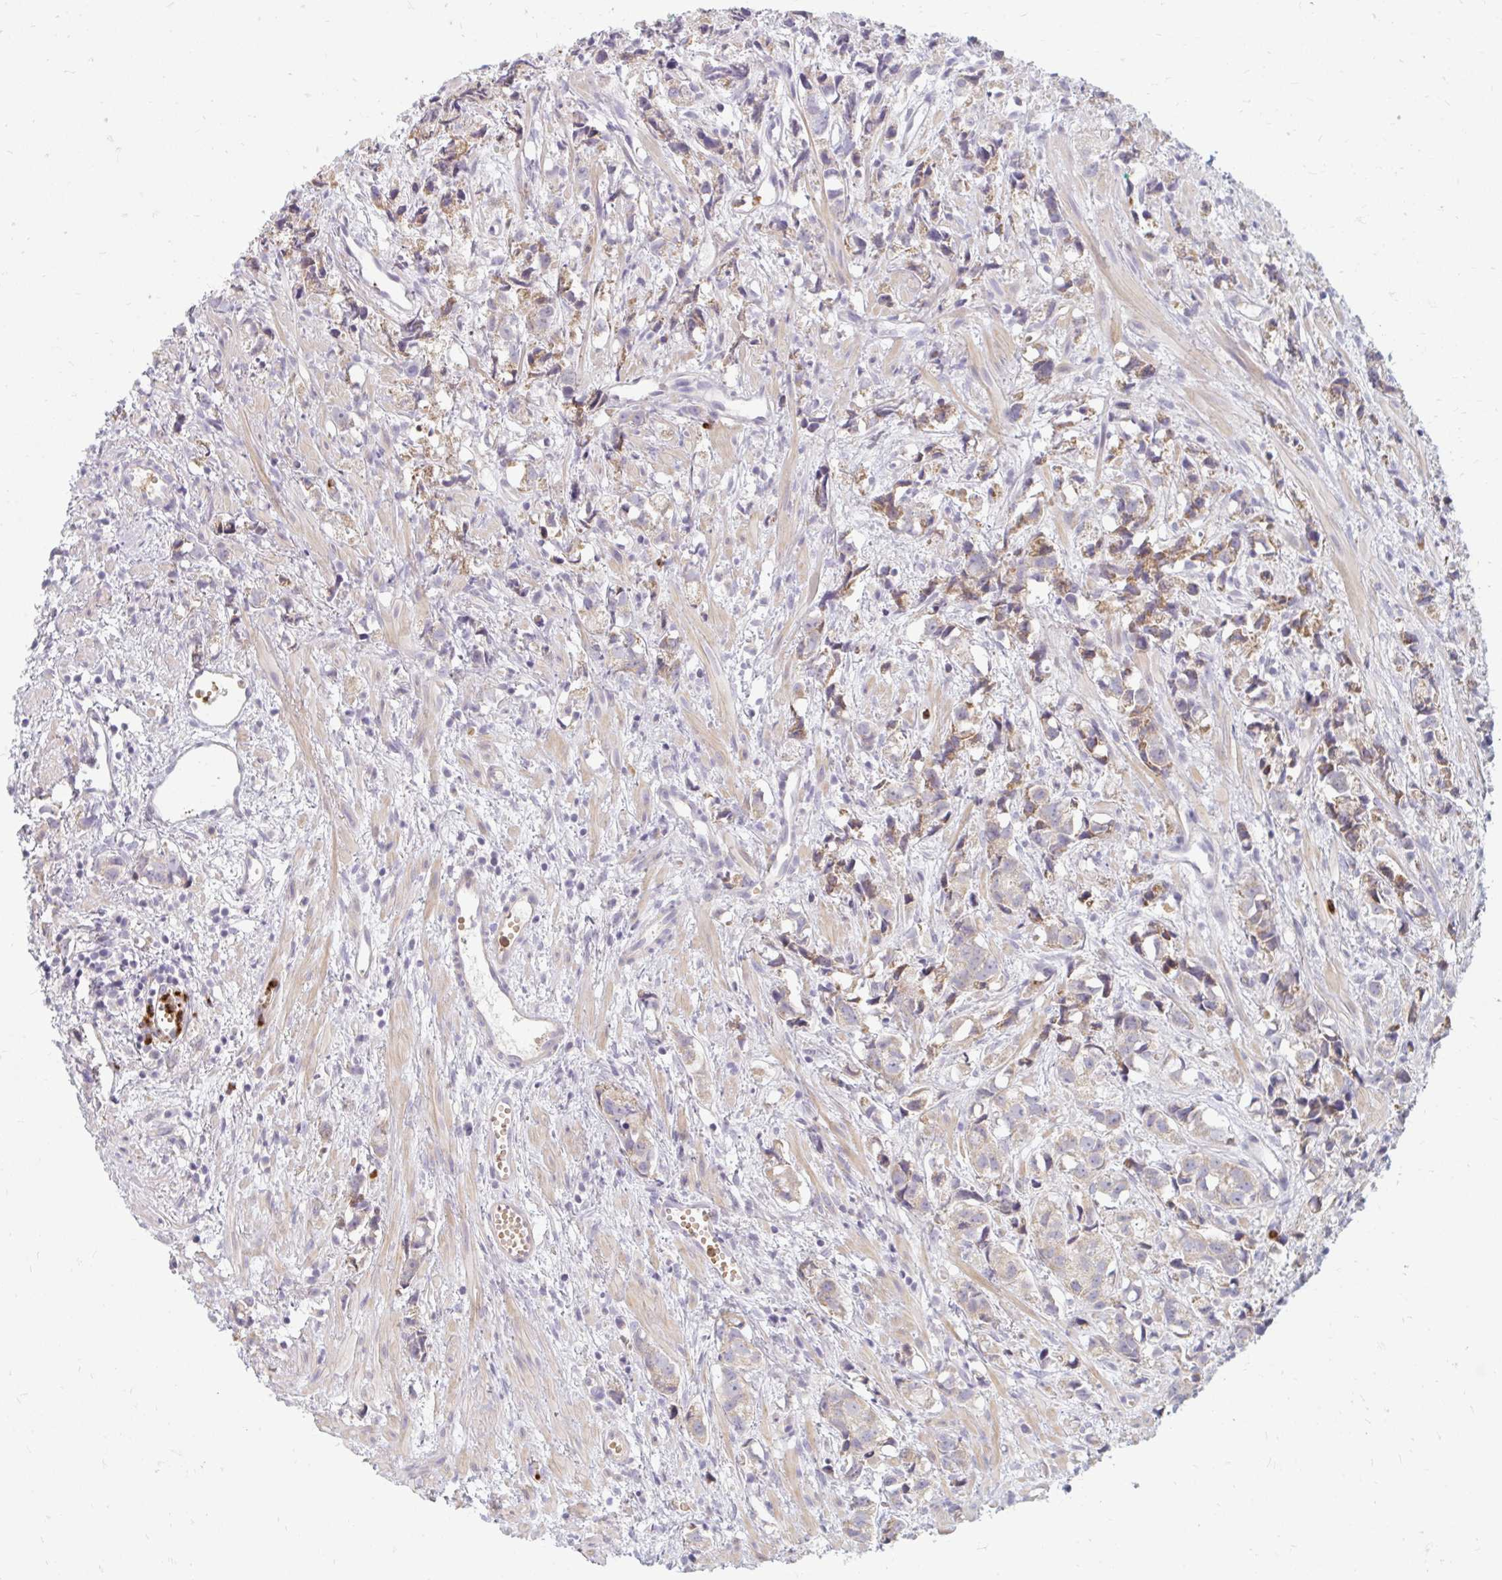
{"staining": {"intensity": "moderate", "quantity": "<25%", "location": "cytoplasmic/membranous"}, "tissue": "prostate cancer", "cell_type": "Tumor cells", "image_type": "cancer", "snomed": [{"axis": "morphology", "description": "Adenocarcinoma, High grade"}, {"axis": "topography", "description": "Prostate"}], "caption": "Immunohistochemical staining of human high-grade adenocarcinoma (prostate) demonstrates moderate cytoplasmic/membranous protein expression in about <25% of tumor cells.", "gene": "RAB33A", "patient": {"sex": "male", "age": 58}}